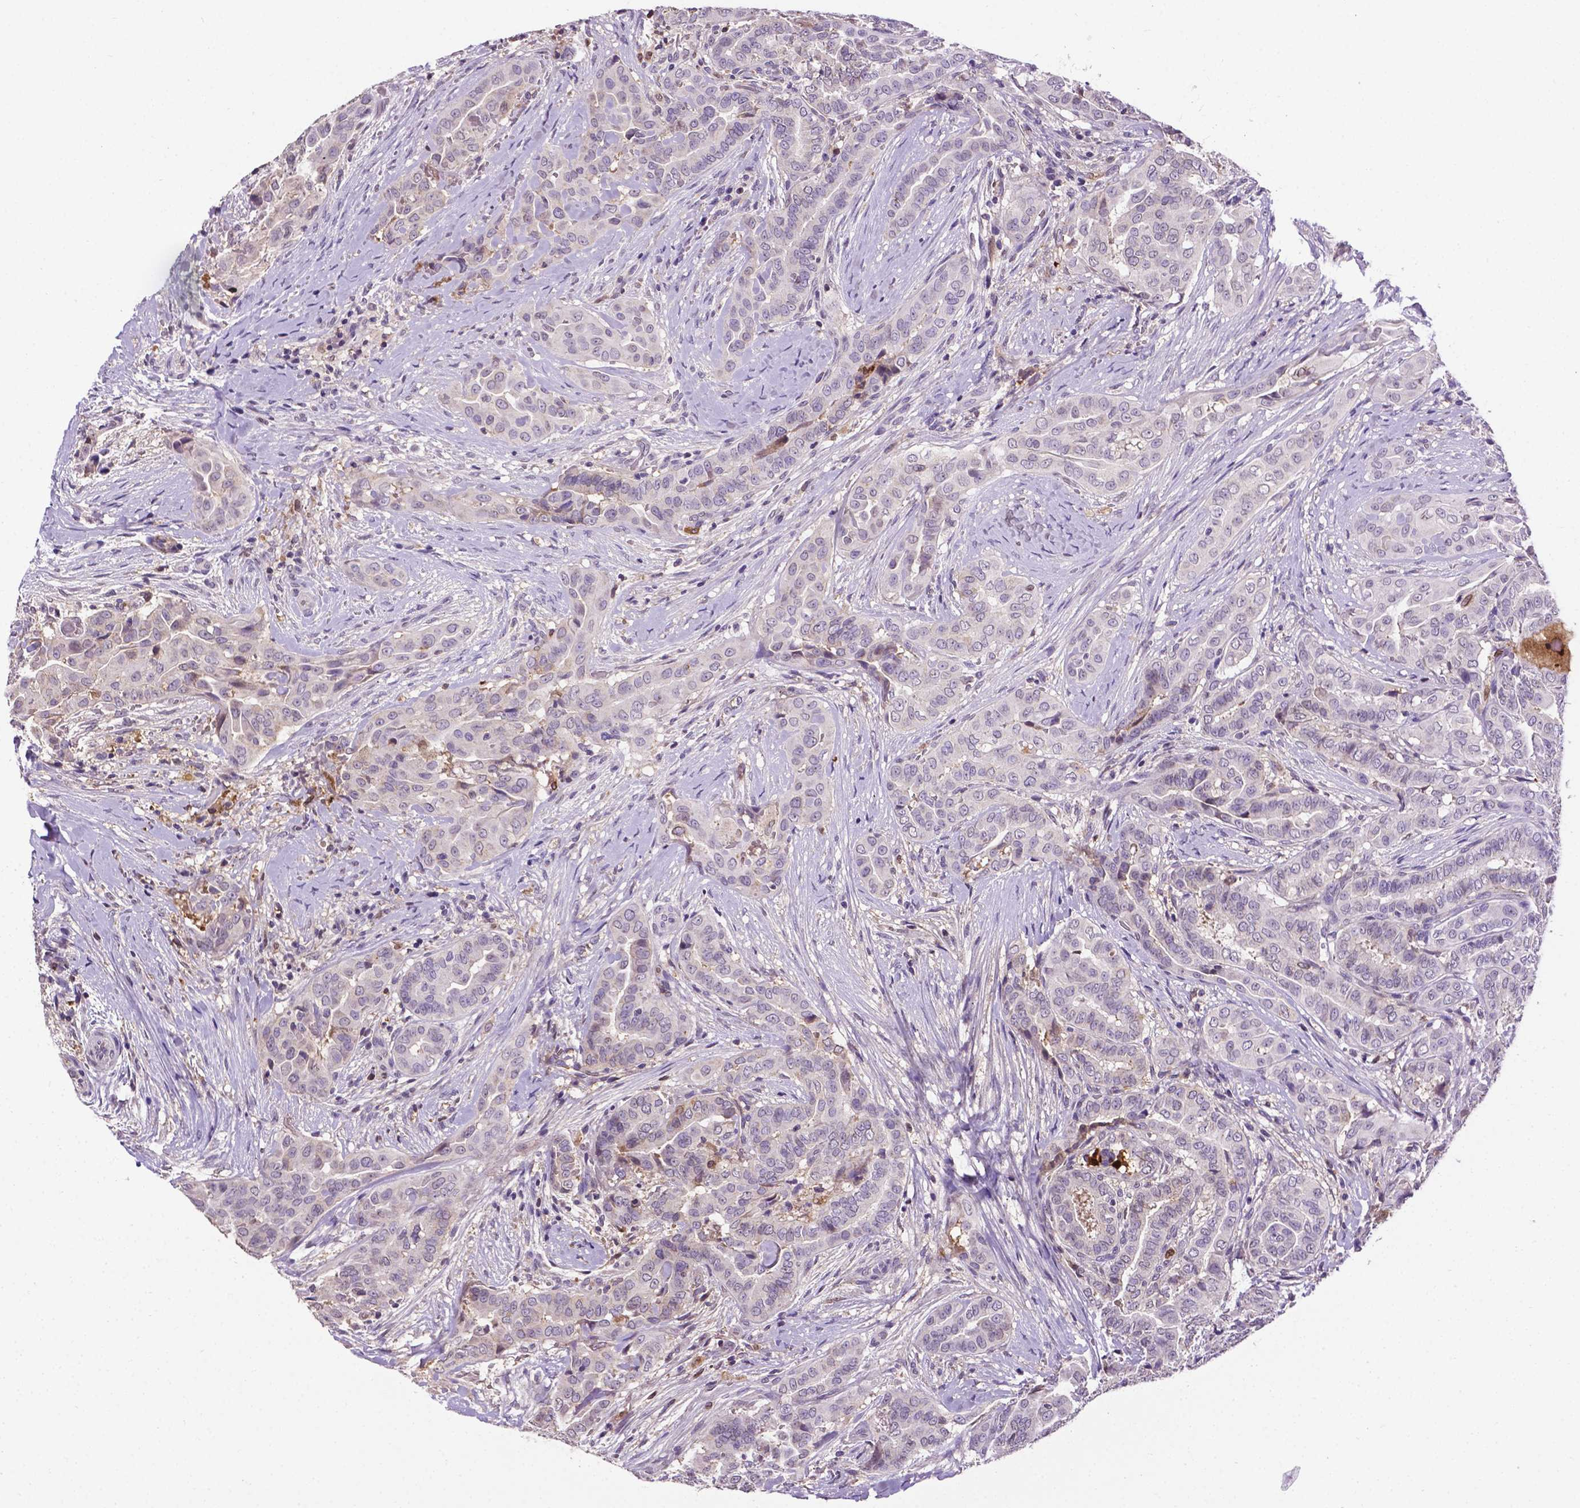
{"staining": {"intensity": "negative", "quantity": "none", "location": "none"}, "tissue": "thyroid cancer", "cell_type": "Tumor cells", "image_type": "cancer", "snomed": [{"axis": "morphology", "description": "Papillary adenocarcinoma, NOS"}, {"axis": "morphology", "description": "Papillary adenoma metastatic"}, {"axis": "topography", "description": "Thyroid gland"}], "caption": "Immunohistochemistry (IHC) micrograph of papillary adenoma metastatic (thyroid) stained for a protein (brown), which displays no expression in tumor cells. (DAB (3,3'-diaminobenzidine) immunohistochemistry with hematoxylin counter stain).", "gene": "APOE", "patient": {"sex": "female", "age": 50}}